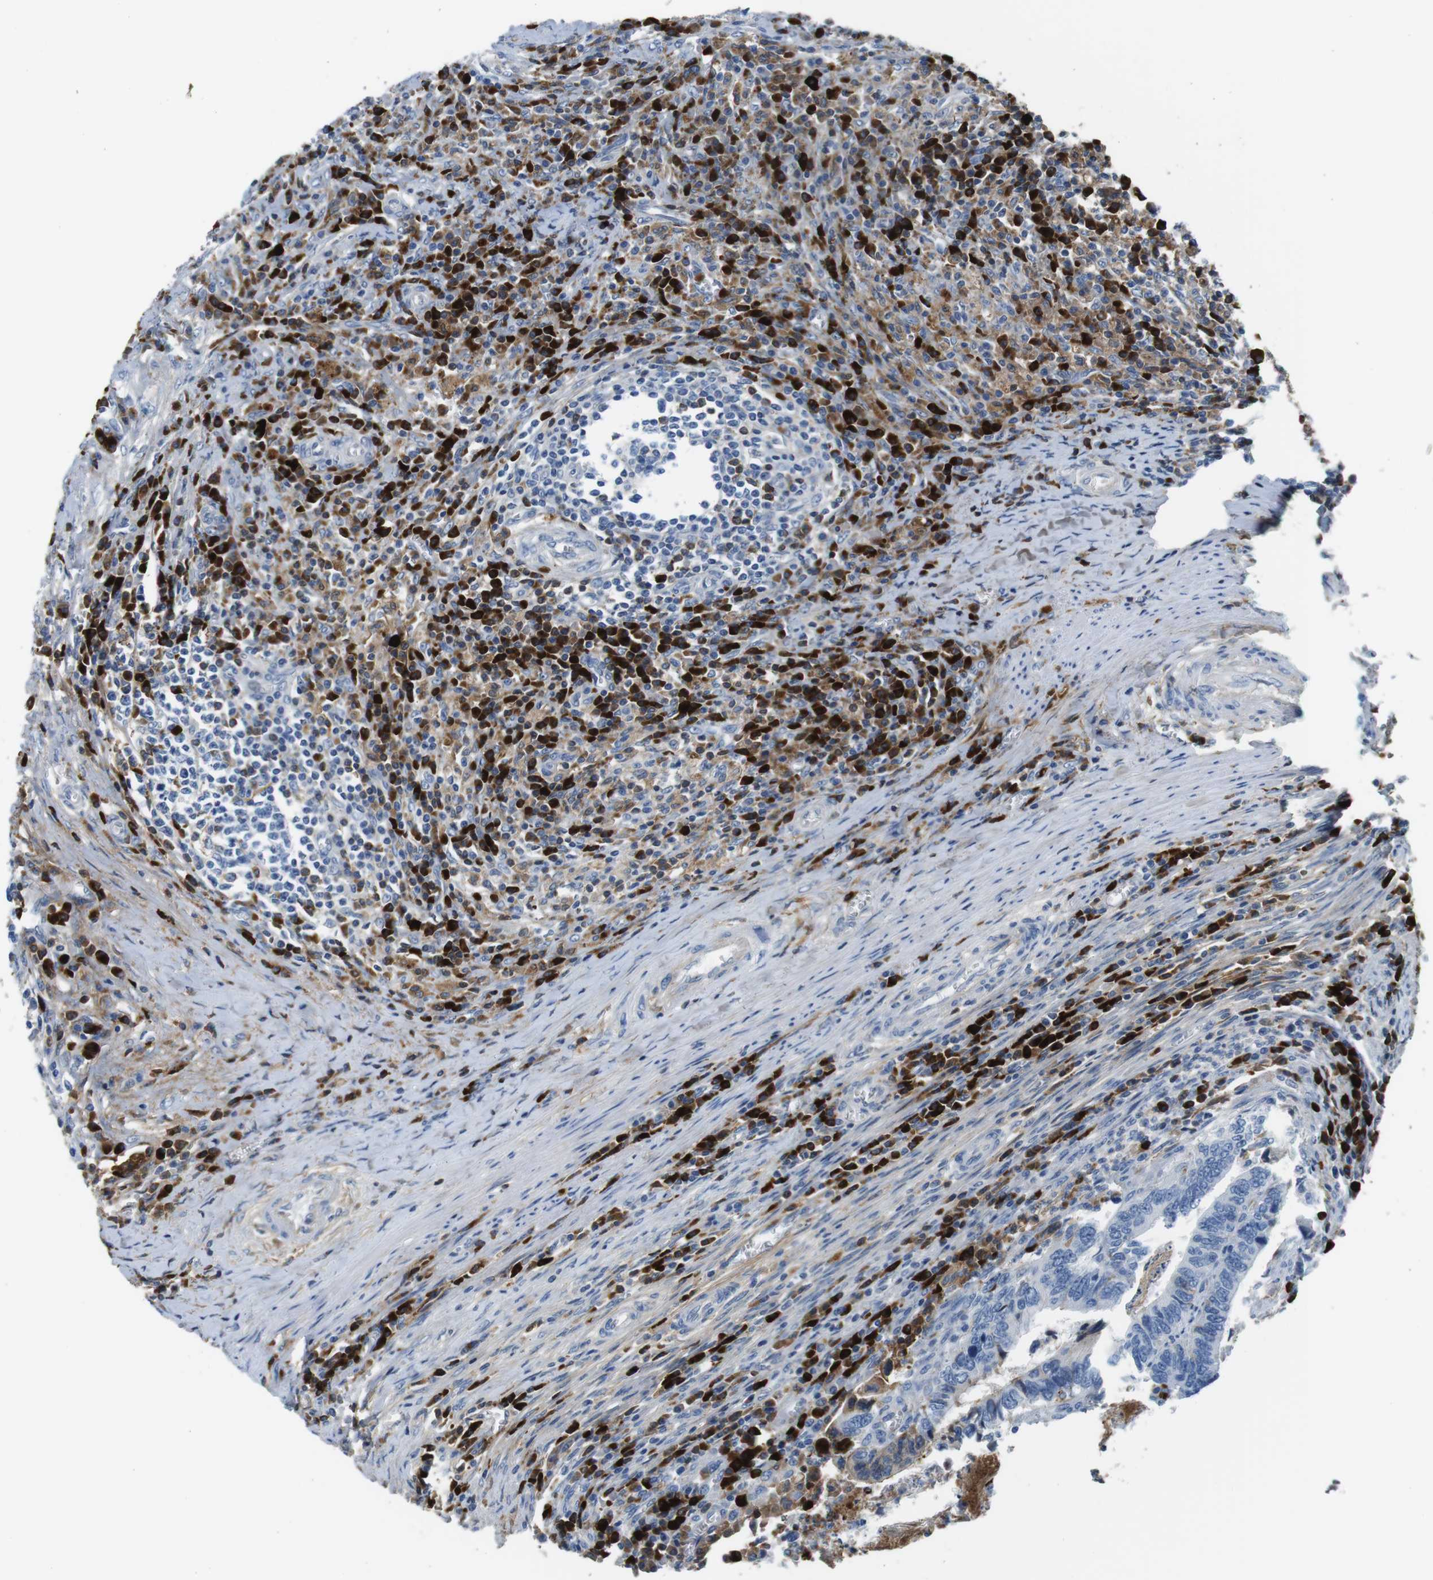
{"staining": {"intensity": "negative", "quantity": "none", "location": "none"}, "tissue": "colorectal cancer", "cell_type": "Tumor cells", "image_type": "cancer", "snomed": [{"axis": "morphology", "description": "Adenocarcinoma, NOS"}, {"axis": "topography", "description": "Colon"}], "caption": "Photomicrograph shows no significant protein staining in tumor cells of colorectal adenocarcinoma.", "gene": "IGKC", "patient": {"sex": "male", "age": 72}}